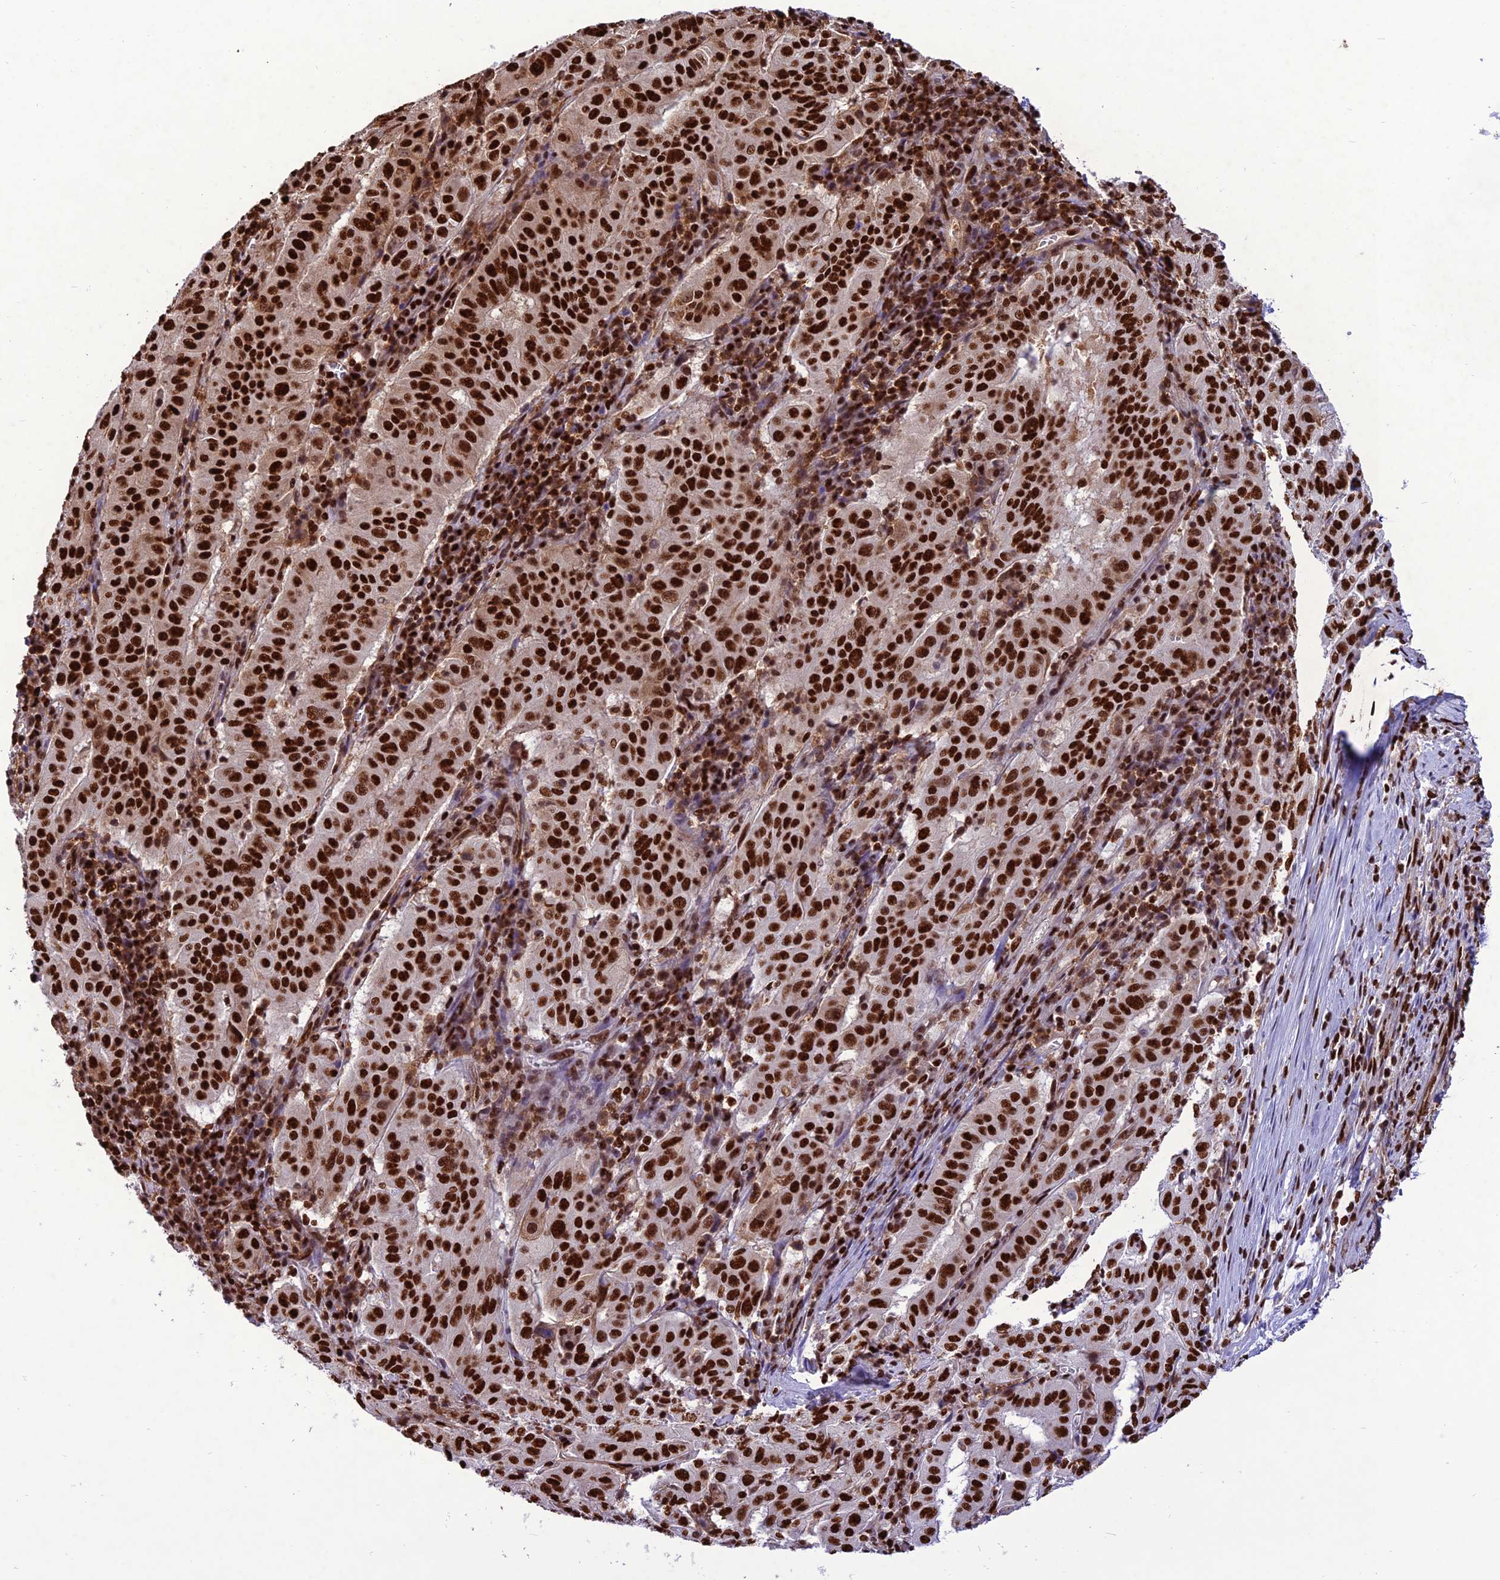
{"staining": {"intensity": "strong", "quantity": ">75%", "location": "nuclear"}, "tissue": "pancreatic cancer", "cell_type": "Tumor cells", "image_type": "cancer", "snomed": [{"axis": "morphology", "description": "Adenocarcinoma, NOS"}, {"axis": "topography", "description": "Pancreas"}], "caption": "Protein expression analysis of pancreatic cancer (adenocarcinoma) displays strong nuclear positivity in approximately >75% of tumor cells. Nuclei are stained in blue.", "gene": "INO80E", "patient": {"sex": "male", "age": 63}}